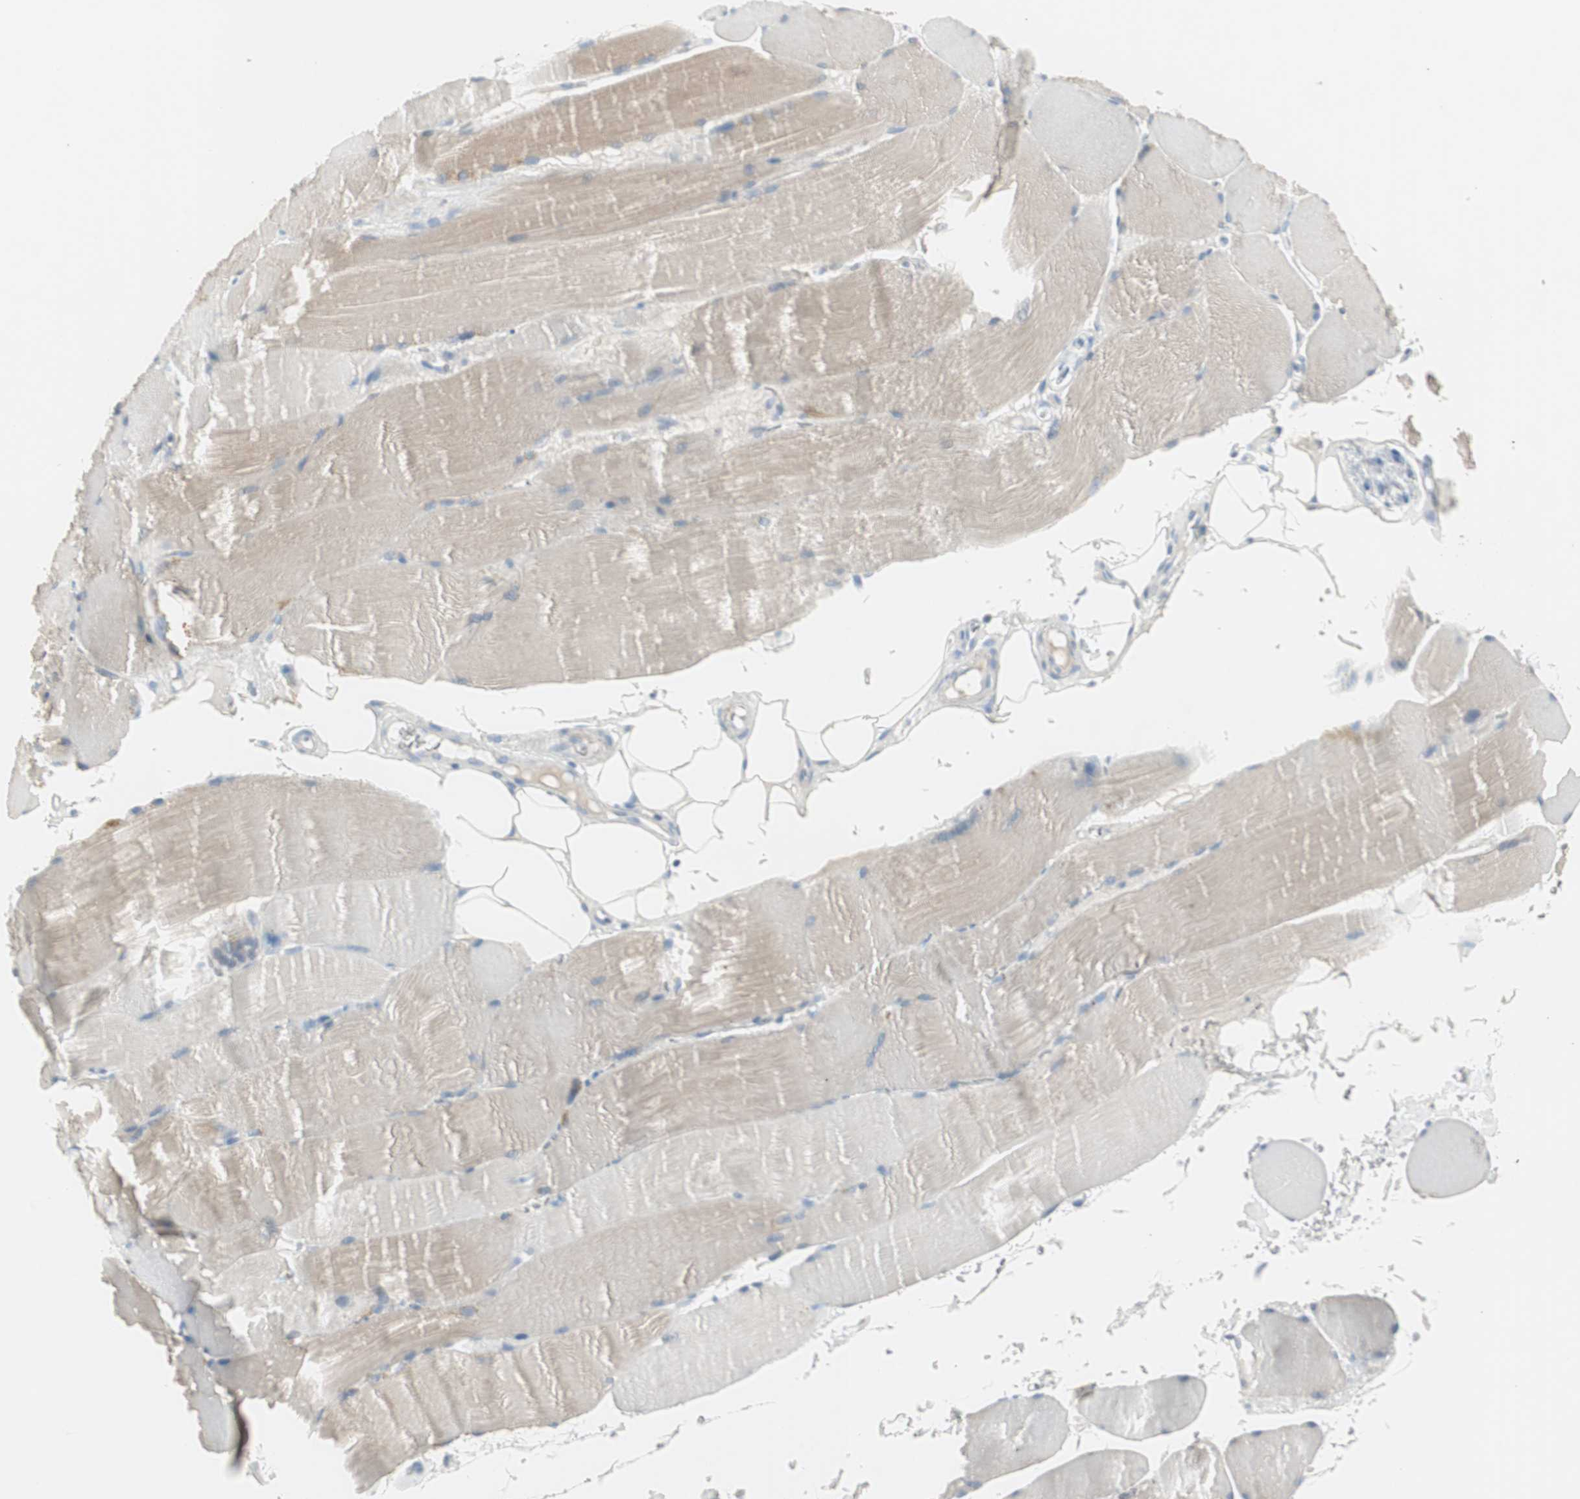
{"staining": {"intensity": "weak", "quantity": "<25%", "location": "cytoplasmic/membranous"}, "tissue": "skeletal muscle", "cell_type": "Myocytes", "image_type": "normal", "snomed": [{"axis": "morphology", "description": "Normal tissue, NOS"}, {"axis": "topography", "description": "Skin"}, {"axis": "topography", "description": "Skeletal muscle"}], "caption": "This photomicrograph is of normal skeletal muscle stained with immunohistochemistry (IHC) to label a protein in brown with the nuclei are counter-stained blue. There is no staining in myocytes. Nuclei are stained in blue.", "gene": "CDHR5", "patient": {"sex": "male", "age": 83}}